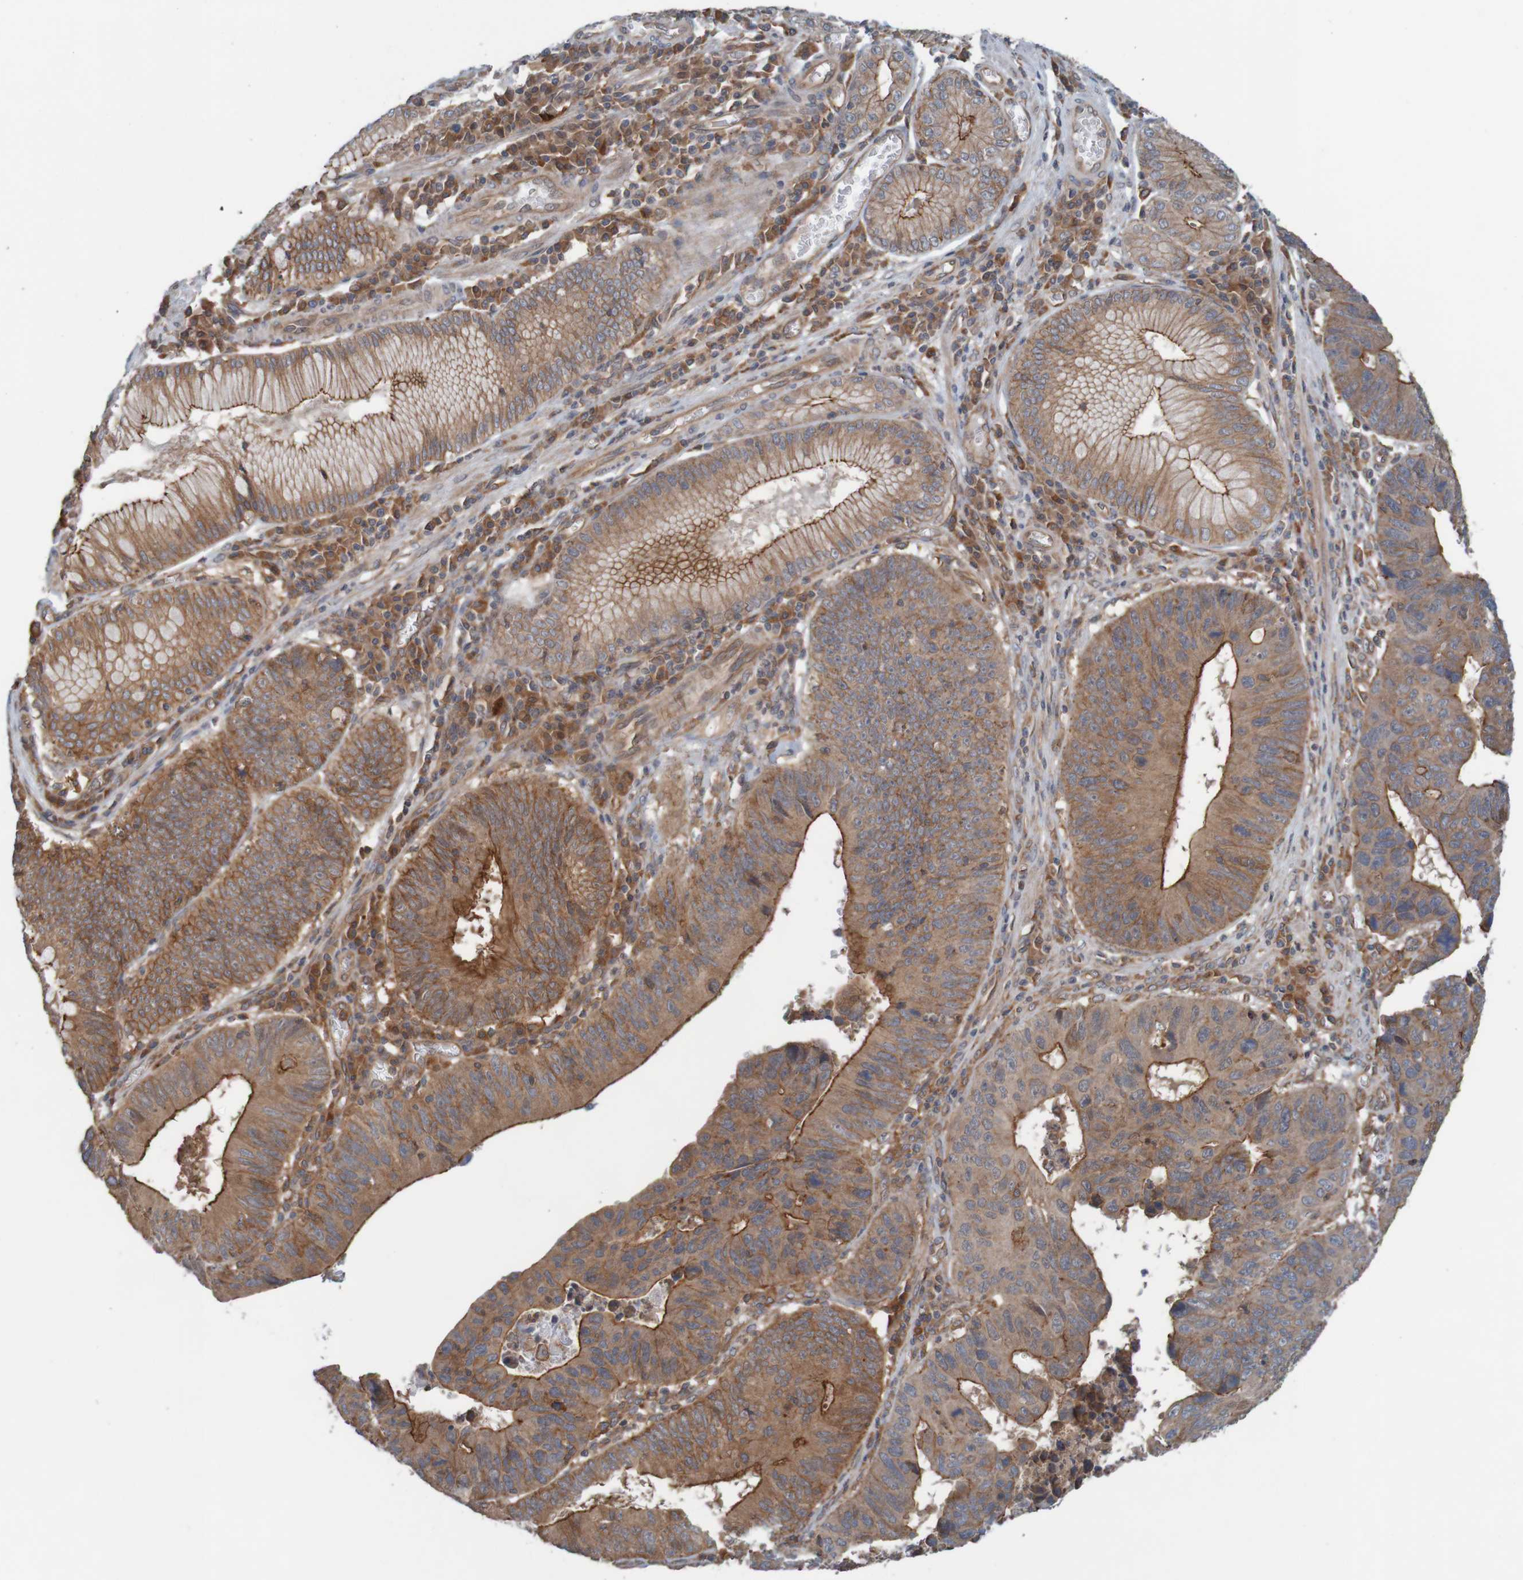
{"staining": {"intensity": "moderate", "quantity": ">75%", "location": "cytoplasmic/membranous"}, "tissue": "stomach cancer", "cell_type": "Tumor cells", "image_type": "cancer", "snomed": [{"axis": "morphology", "description": "Adenocarcinoma, NOS"}, {"axis": "topography", "description": "Stomach"}], "caption": "Immunohistochemistry (IHC) staining of stomach cancer (adenocarcinoma), which demonstrates medium levels of moderate cytoplasmic/membranous staining in approximately >75% of tumor cells indicating moderate cytoplasmic/membranous protein expression. The staining was performed using DAB (brown) for protein detection and nuclei were counterstained in hematoxylin (blue).", "gene": "ARHGEF11", "patient": {"sex": "male", "age": 59}}